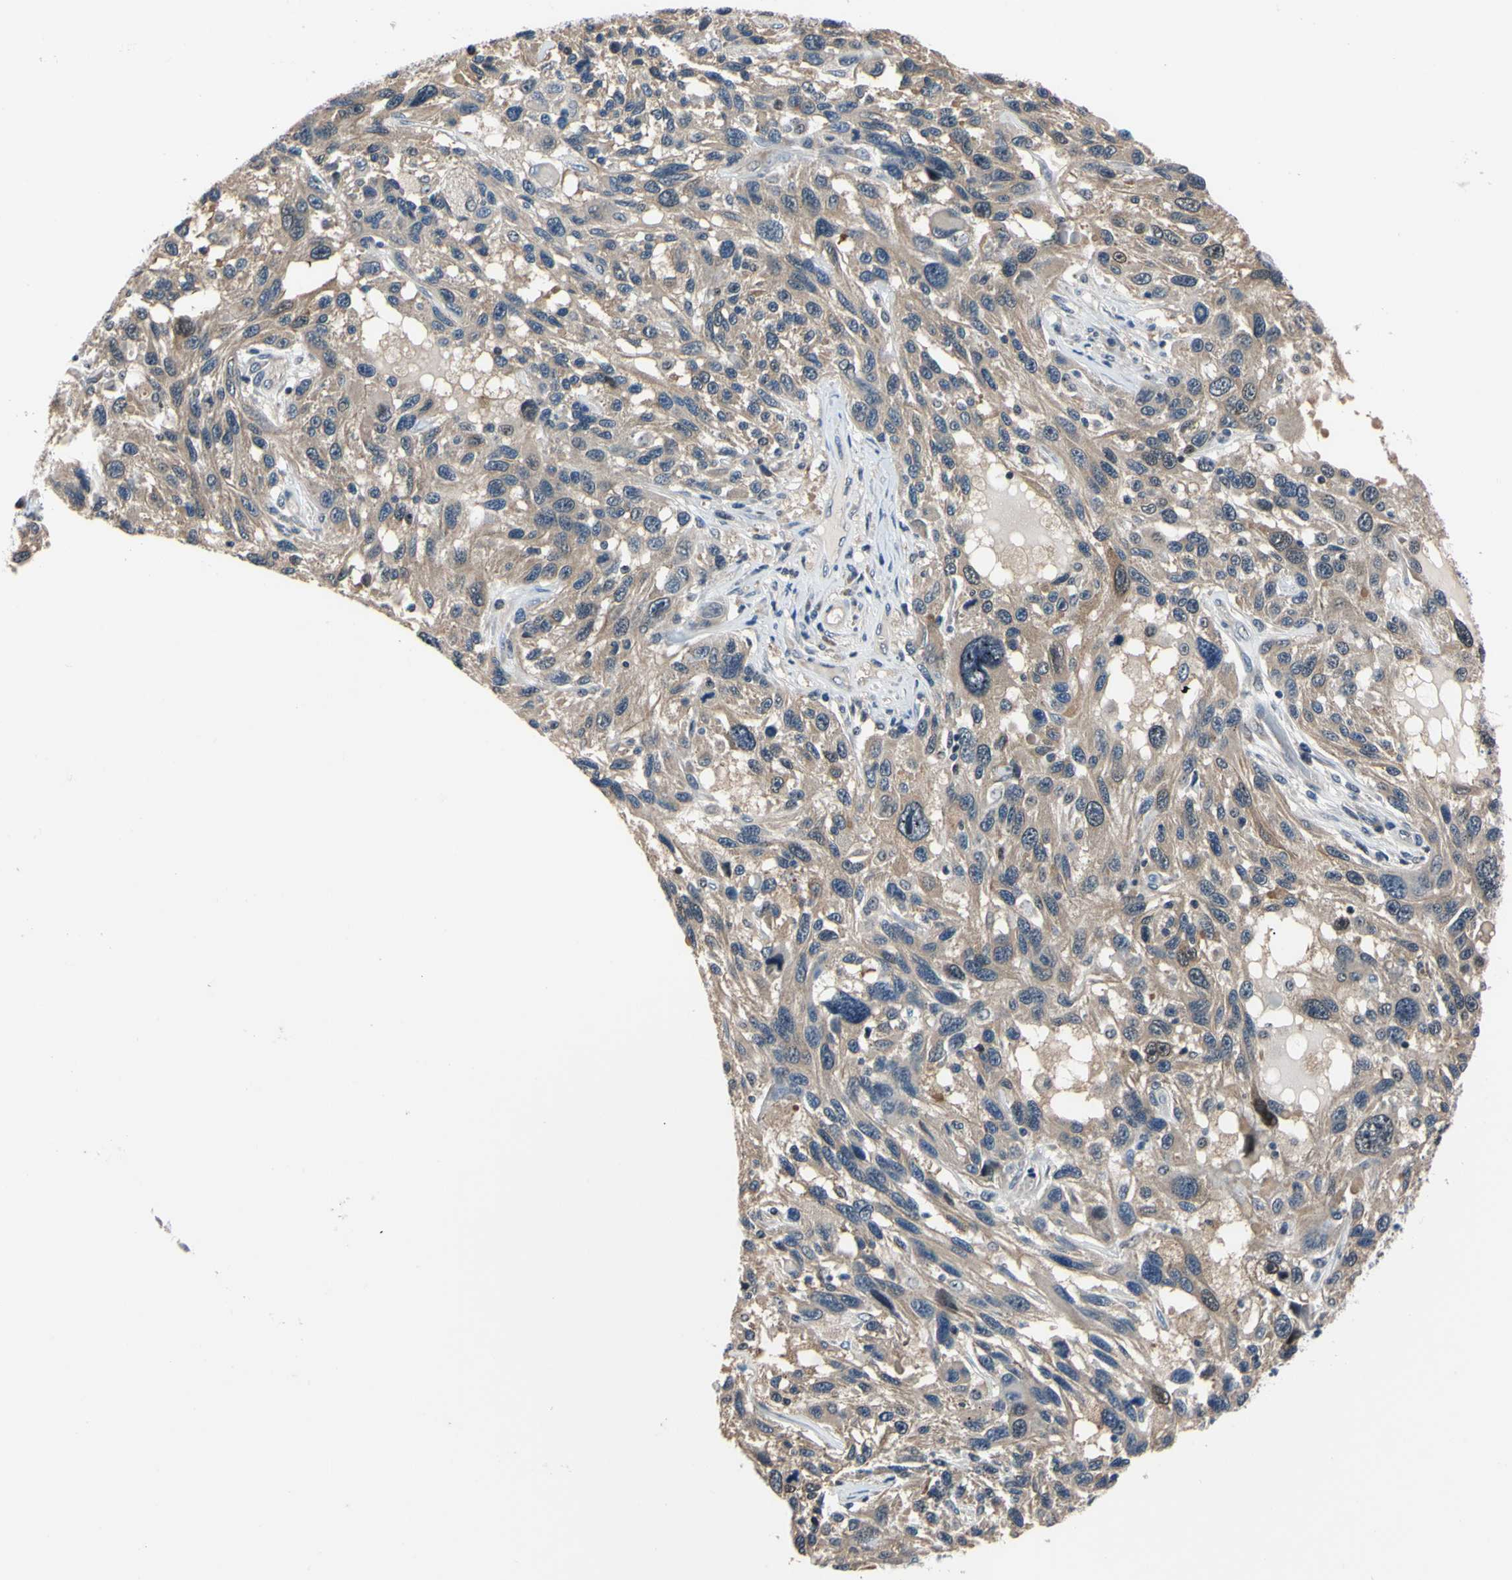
{"staining": {"intensity": "weak", "quantity": ">75%", "location": "cytoplasmic/membranous"}, "tissue": "melanoma", "cell_type": "Tumor cells", "image_type": "cancer", "snomed": [{"axis": "morphology", "description": "Malignant melanoma, NOS"}, {"axis": "topography", "description": "Skin"}], "caption": "Malignant melanoma stained for a protein reveals weak cytoplasmic/membranous positivity in tumor cells.", "gene": "RARS1", "patient": {"sex": "male", "age": 53}}